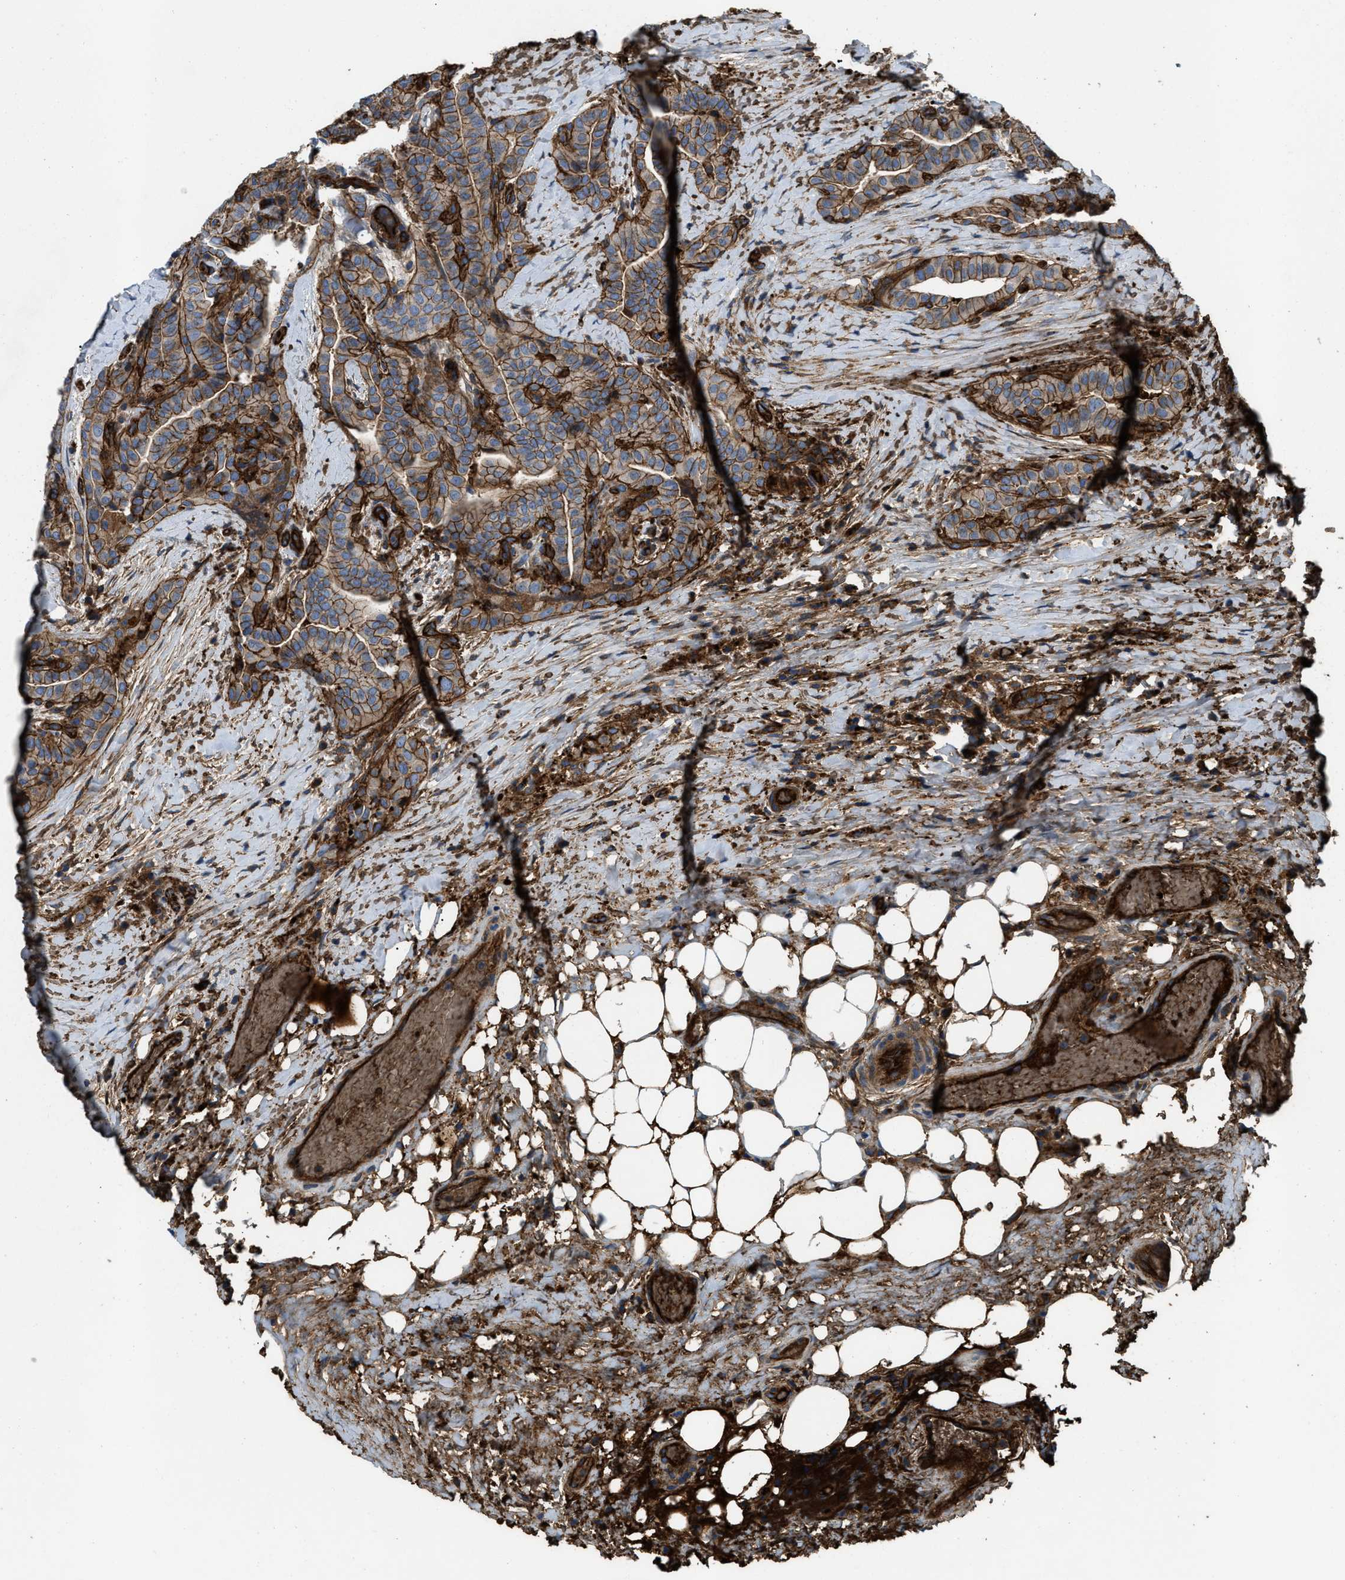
{"staining": {"intensity": "moderate", "quantity": ">75%", "location": "cytoplasmic/membranous"}, "tissue": "thyroid cancer", "cell_type": "Tumor cells", "image_type": "cancer", "snomed": [{"axis": "morphology", "description": "Papillary adenocarcinoma, NOS"}, {"axis": "topography", "description": "Thyroid gland"}], "caption": "A photomicrograph showing moderate cytoplasmic/membranous positivity in about >75% of tumor cells in thyroid cancer, as visualized by brown immunohistochemical staining.", "gene": "ERC1", "patient": {"sex": "male", "age": 77}}